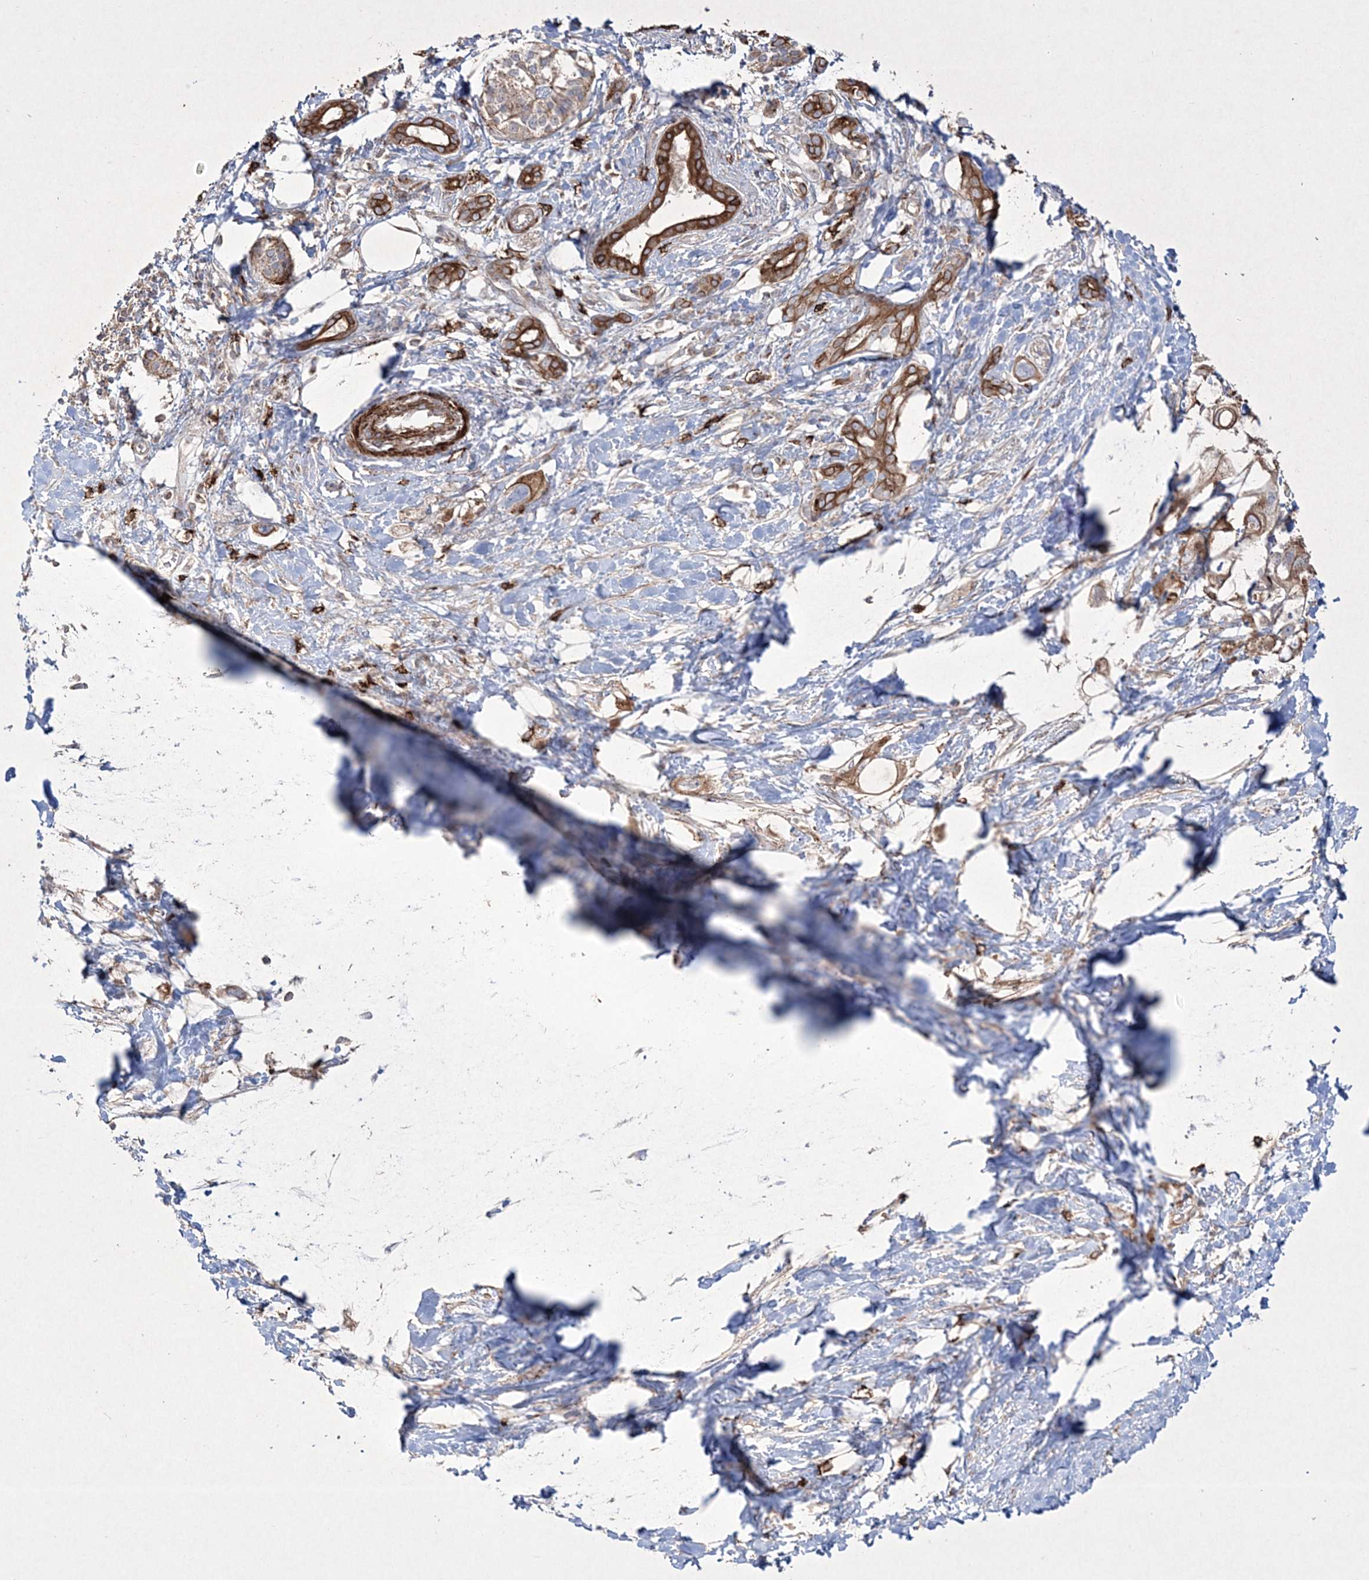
{"staining": {"intensity": "moderate", "quantity": ">75%", "location": "cytoplasmic/membranous"}, "tissue": "pancreatic cancer", "cell_type": "Tumor cells", "image_type": "cancer", "snomed": [{"axis": "morphology", "description": "Adenocarcinoma, NOS"}, {"axis": "topography", "description": "Pancreas"}], "caption": "High-power microscopy captured an immunohistochemistry histopathology image of pancreatic adenocarcinoma, revealing moderate cytoplasmic/membranous expression in approximately >75% of tumor cells.", "gene": "RICTOR", "patient": {"sex": "female", "age": 56}}